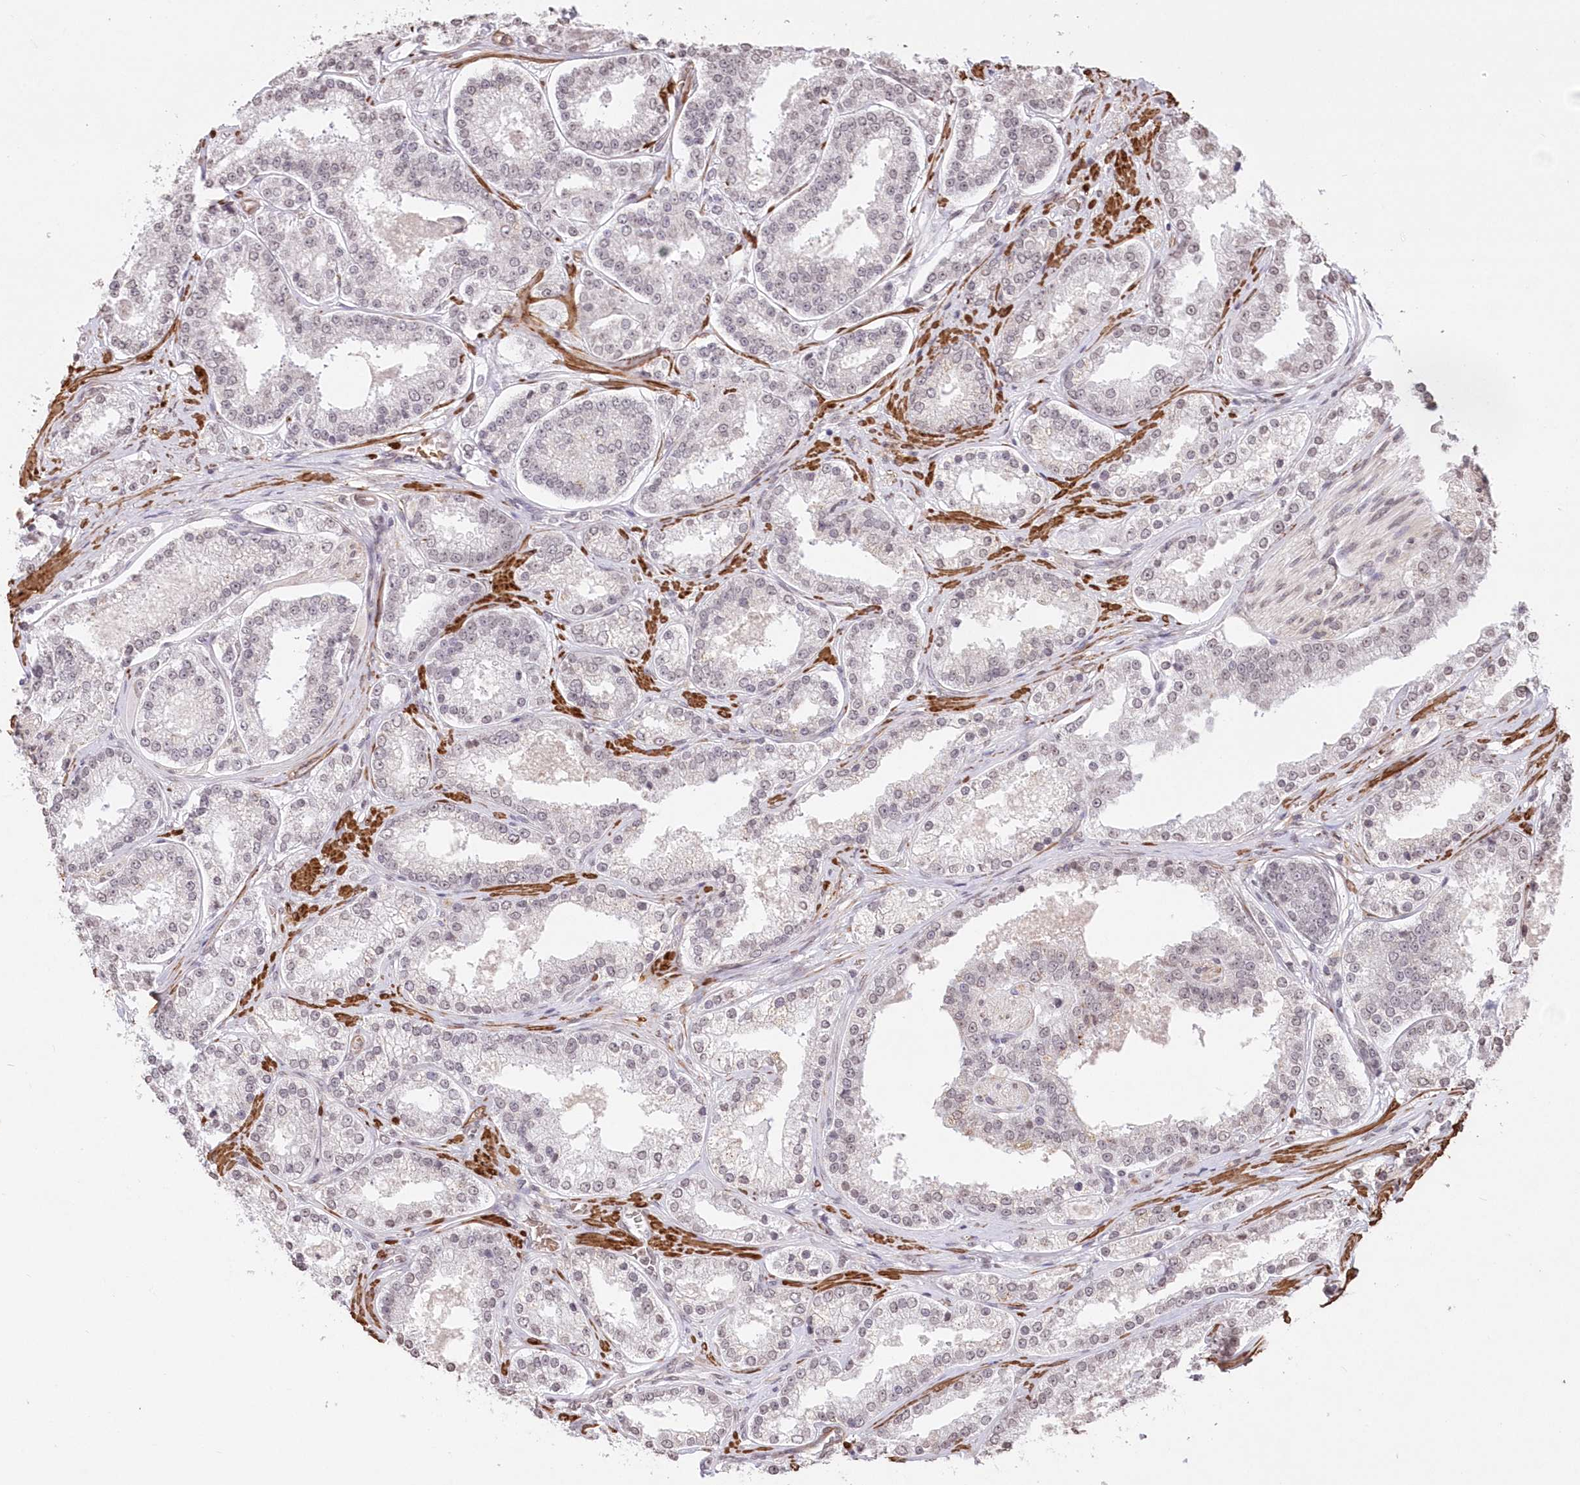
{"staining": {"intensity": "negative", "quantity": "none", "location": "none"}, "tissue": "prostate cancer", "cell_type": "Tumor cells", "image_type": "cancer", "snomed": [{"axis": "morphology", "description": "Normal tissue, NOS"}, {"axis": "morphology", "description": "Adenocarcinoma, High grade"}, {"axis": "topography", "description": "Prostate"}], "caption": "This is a histopathology image of immunohistochemistry (IHC) staining of adenocarcinoma (high-grade) (prostate), which shows no staining in tumor cells.", "gene": "RBM27", "patient": {"sex": "male", "age": 83}}